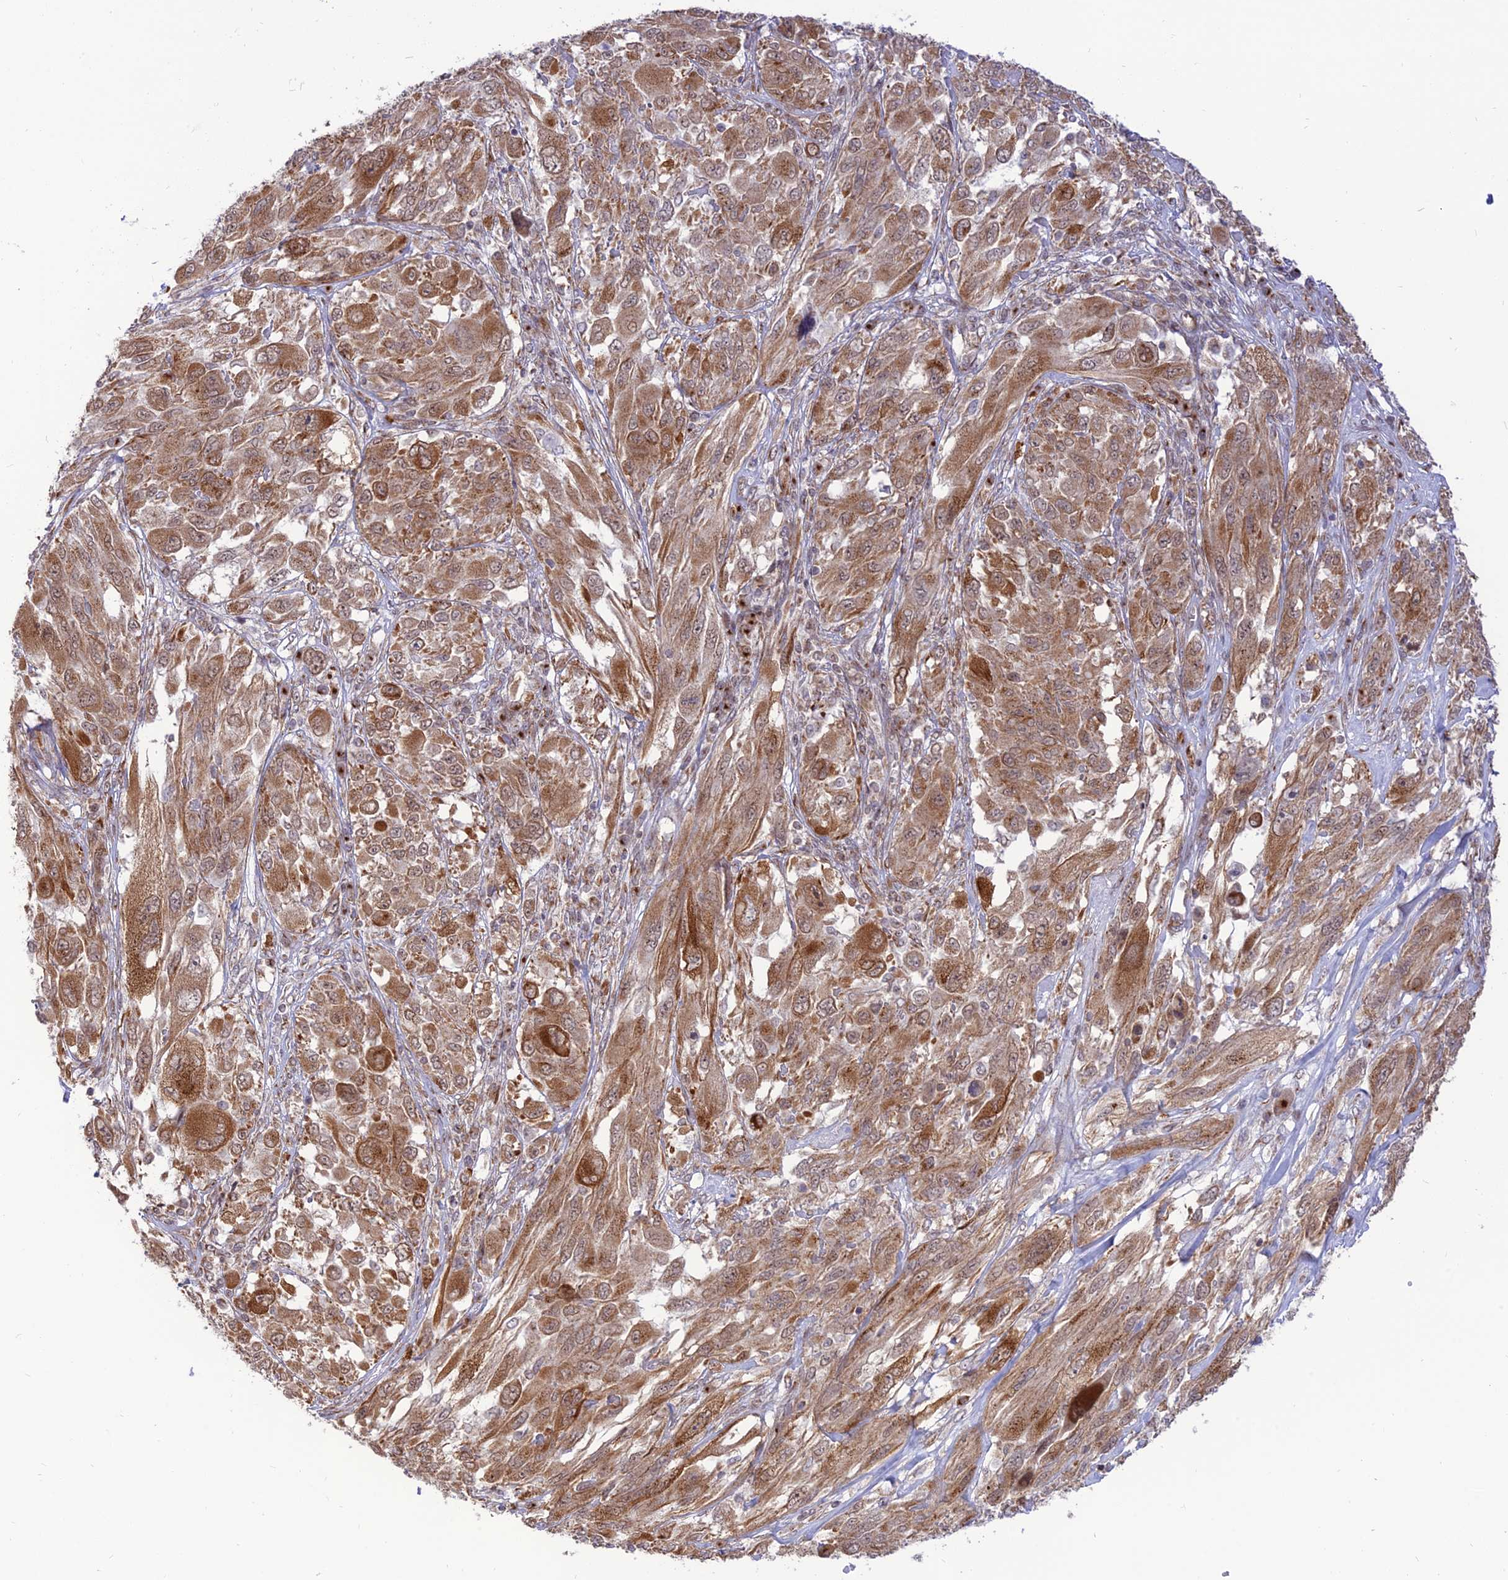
{"staining": {"intensity": "moderate", "quantity": ">75%", "location": "cytoplasmic/membranous"}, "tissue": "melanoma", "cell_type": "Tumor cells", "image_type": "cancer", "snomed": [{"axis": "morphology", "description": "Malignant melanoma, NOS"}, {"axis": "topography", "description": "Skin"}], "caption": "A photomicrograph of human melanoma stained for a protein demonstrates moderate cytoplasmic/membranous brown staining in tumor cells.", "gene": "GOLGA3", "patient": {"sex": "female", "age": 91}}